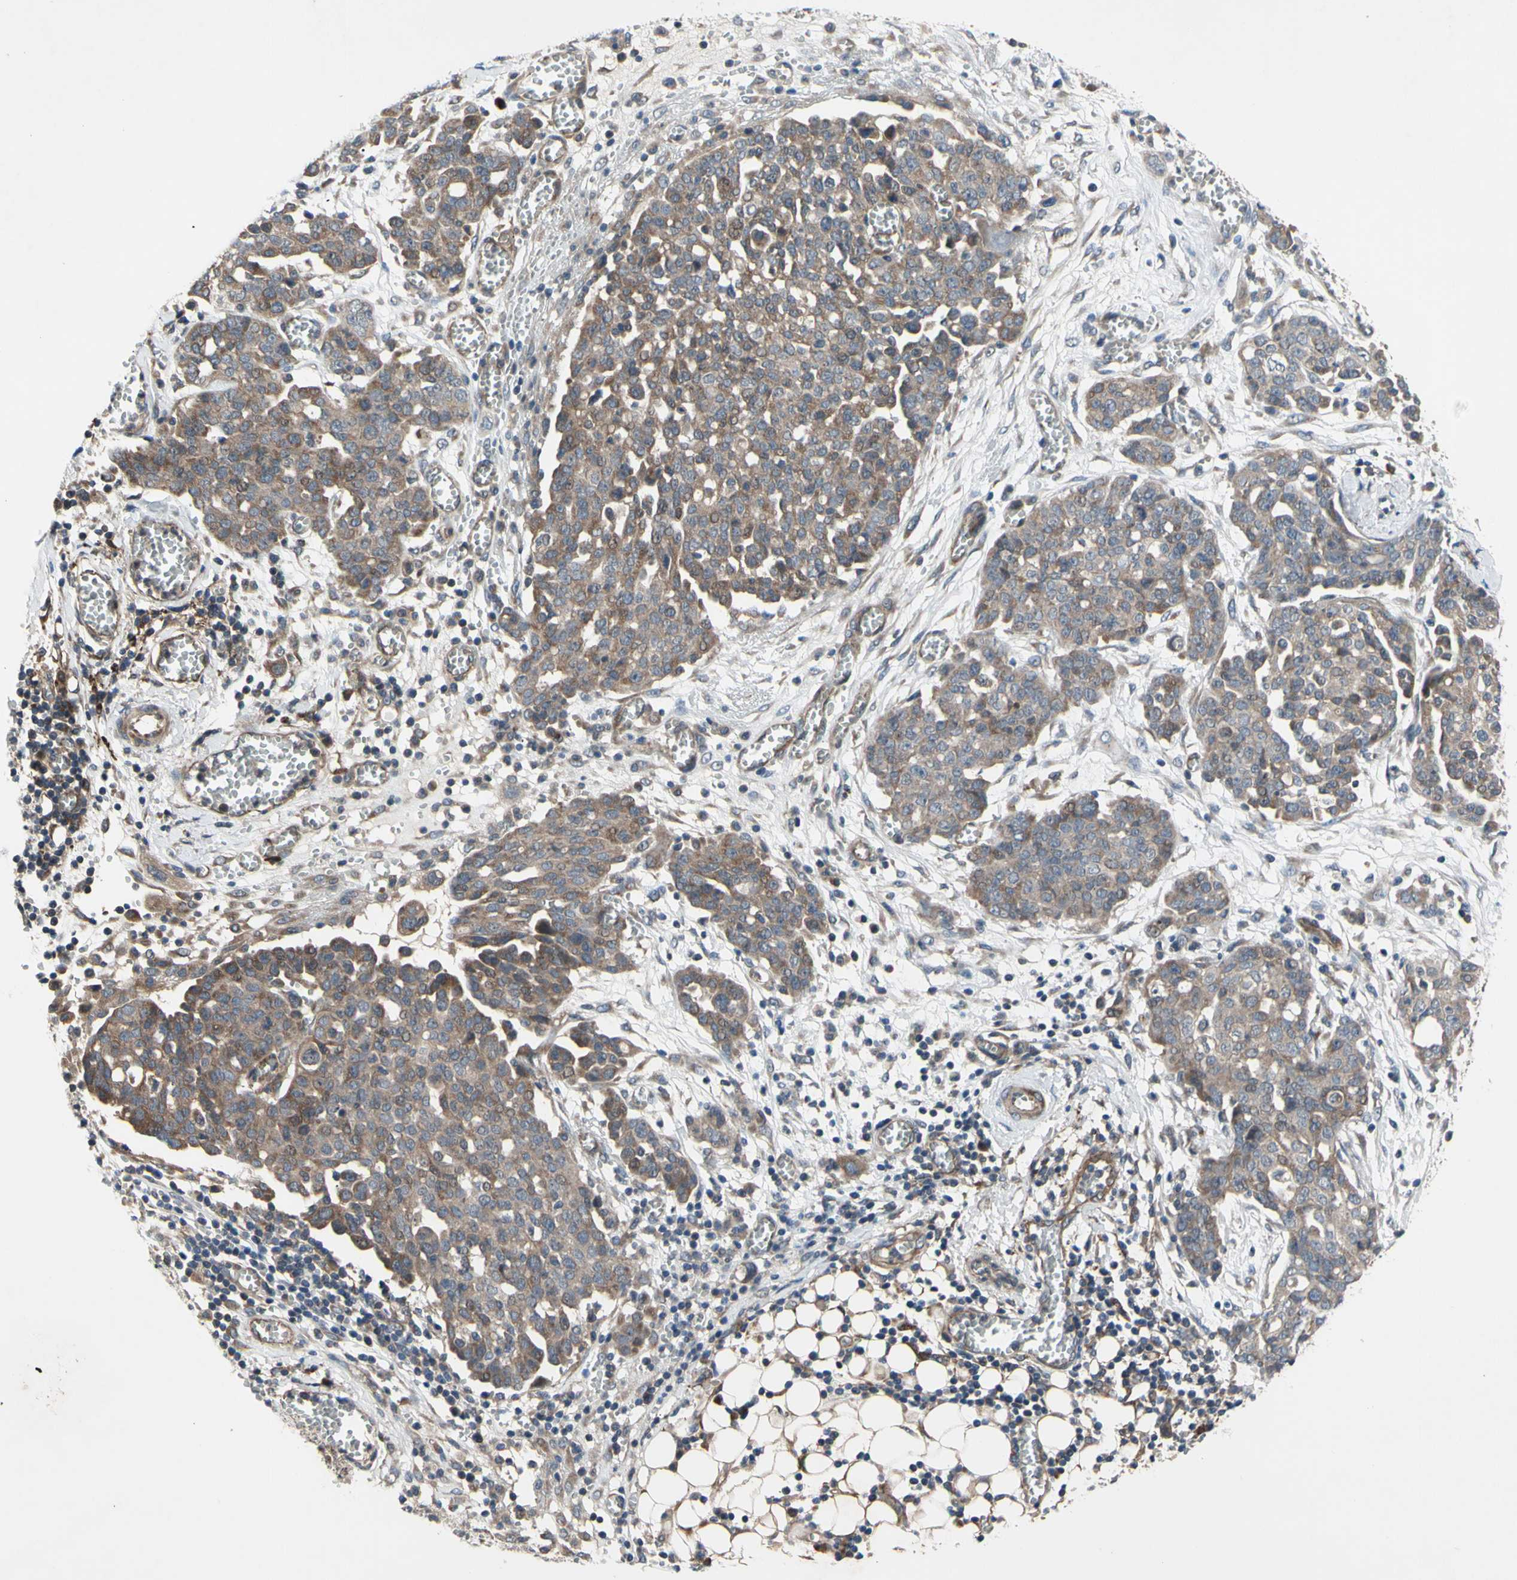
{"staining": {"intensity": "moderate", "quantity": "25%-75%", "location": "cytoplasmic/membranous"}, "tissue": "ovarian cancer", "cell_type": "Tumor cells", "image_type": "cancer", "snomed": [{"axis": "morphology", "description": "Cystadenocarcinoma, serous, NOS"}, {"axis": "topography", "description": "Soft tissue"}, {"axis": "topography", "description": "Ovary"}], "caption": "A medium amount of moderate cytoplasmic/membranous expression is identified in about 25%-75% of tumor cells in ovarian cancer tissue.", "gene": "SVIL", "patient": {"sex": "female", "age": 57}}